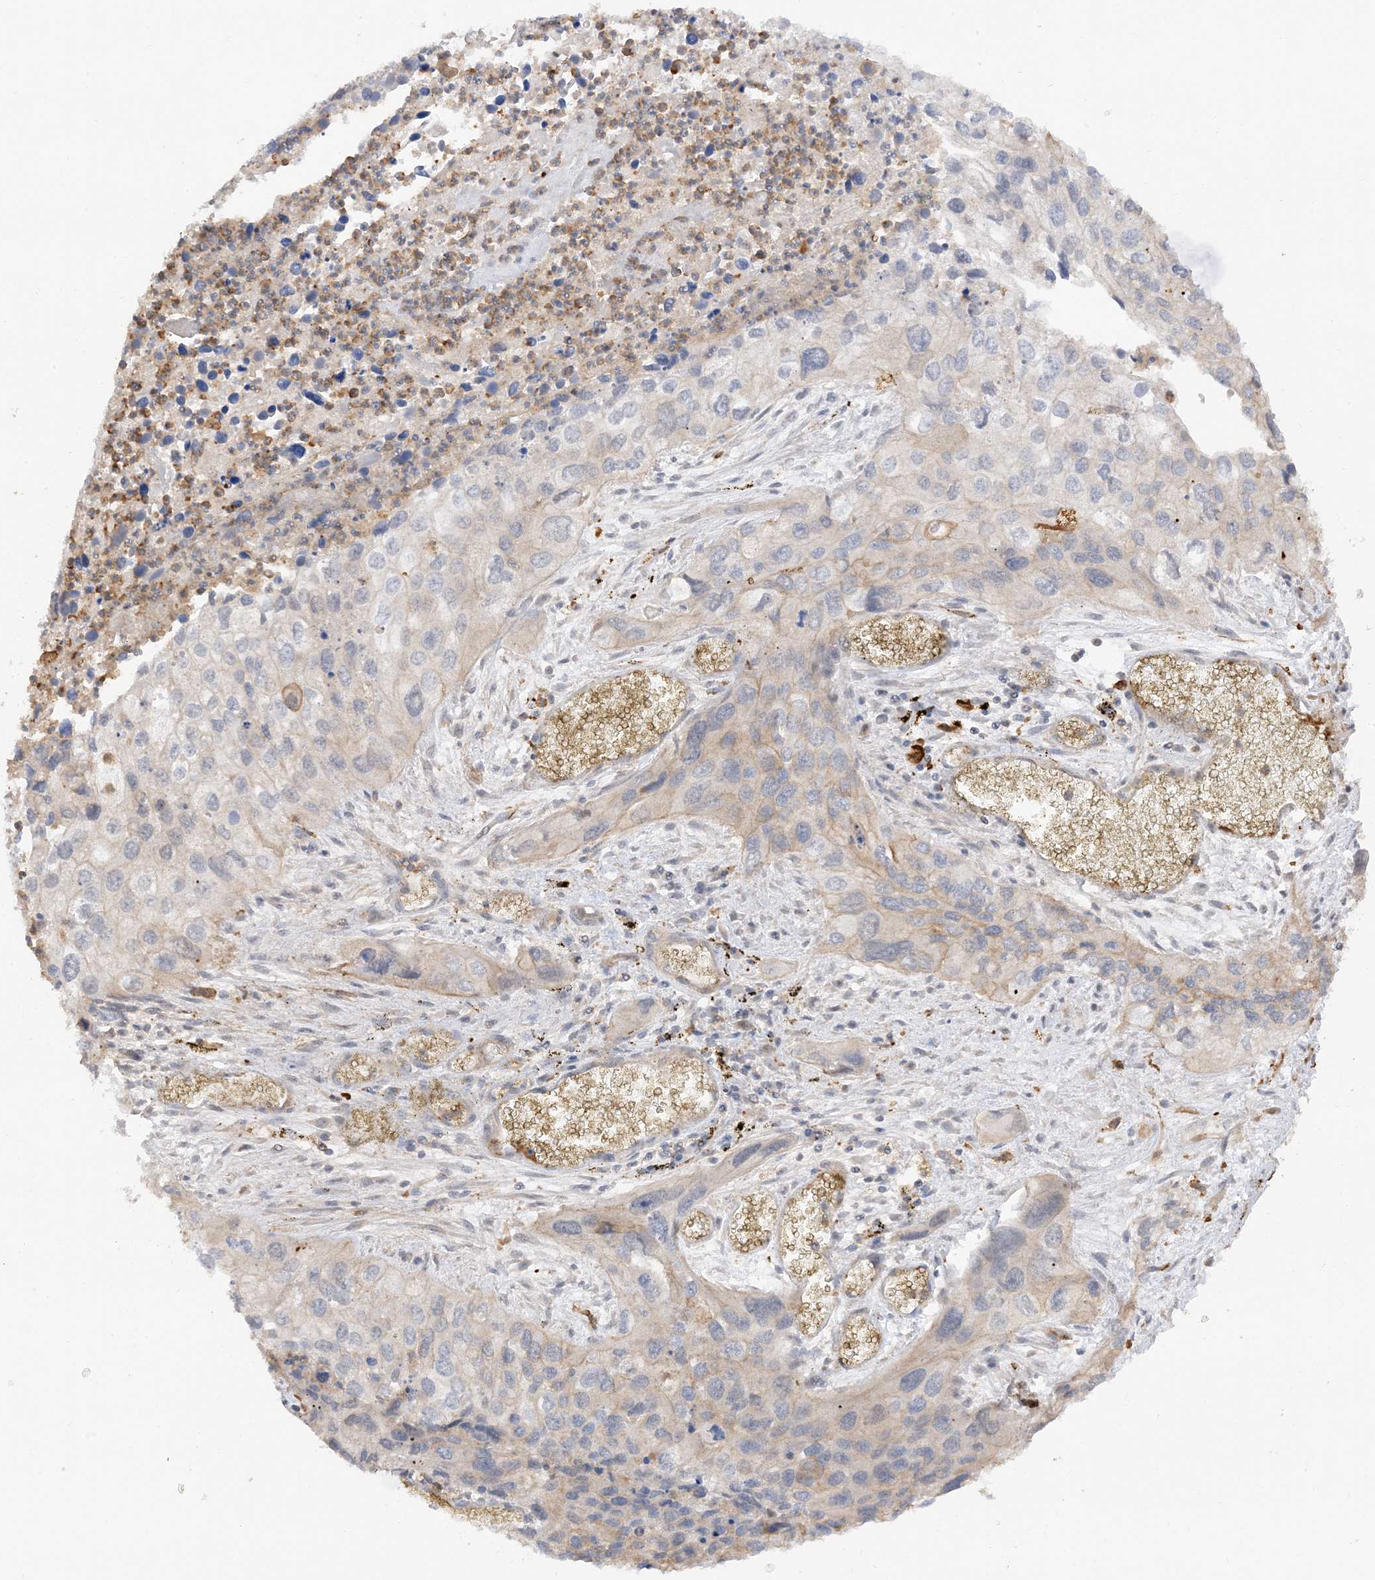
{"staining": {"intensity": "weak", "quantity": "<25%", "location": "cytoplasmic/membranous"}, "tissue": "cervical cancer", "cell_type": "Tumor cells", "image_type": "cancer", "snomed": [{"axis": "morphology", "description": "Squamous cell carcinoma, NOS"}, {"axis": "topography", "description": "Cervix"}], "caption": "The image demonstrates no staining of tumor cells in cervical squamous cell carcinoma.", "gene": "PHACTR2", "patient": {"sex": "female", "age": 55}}